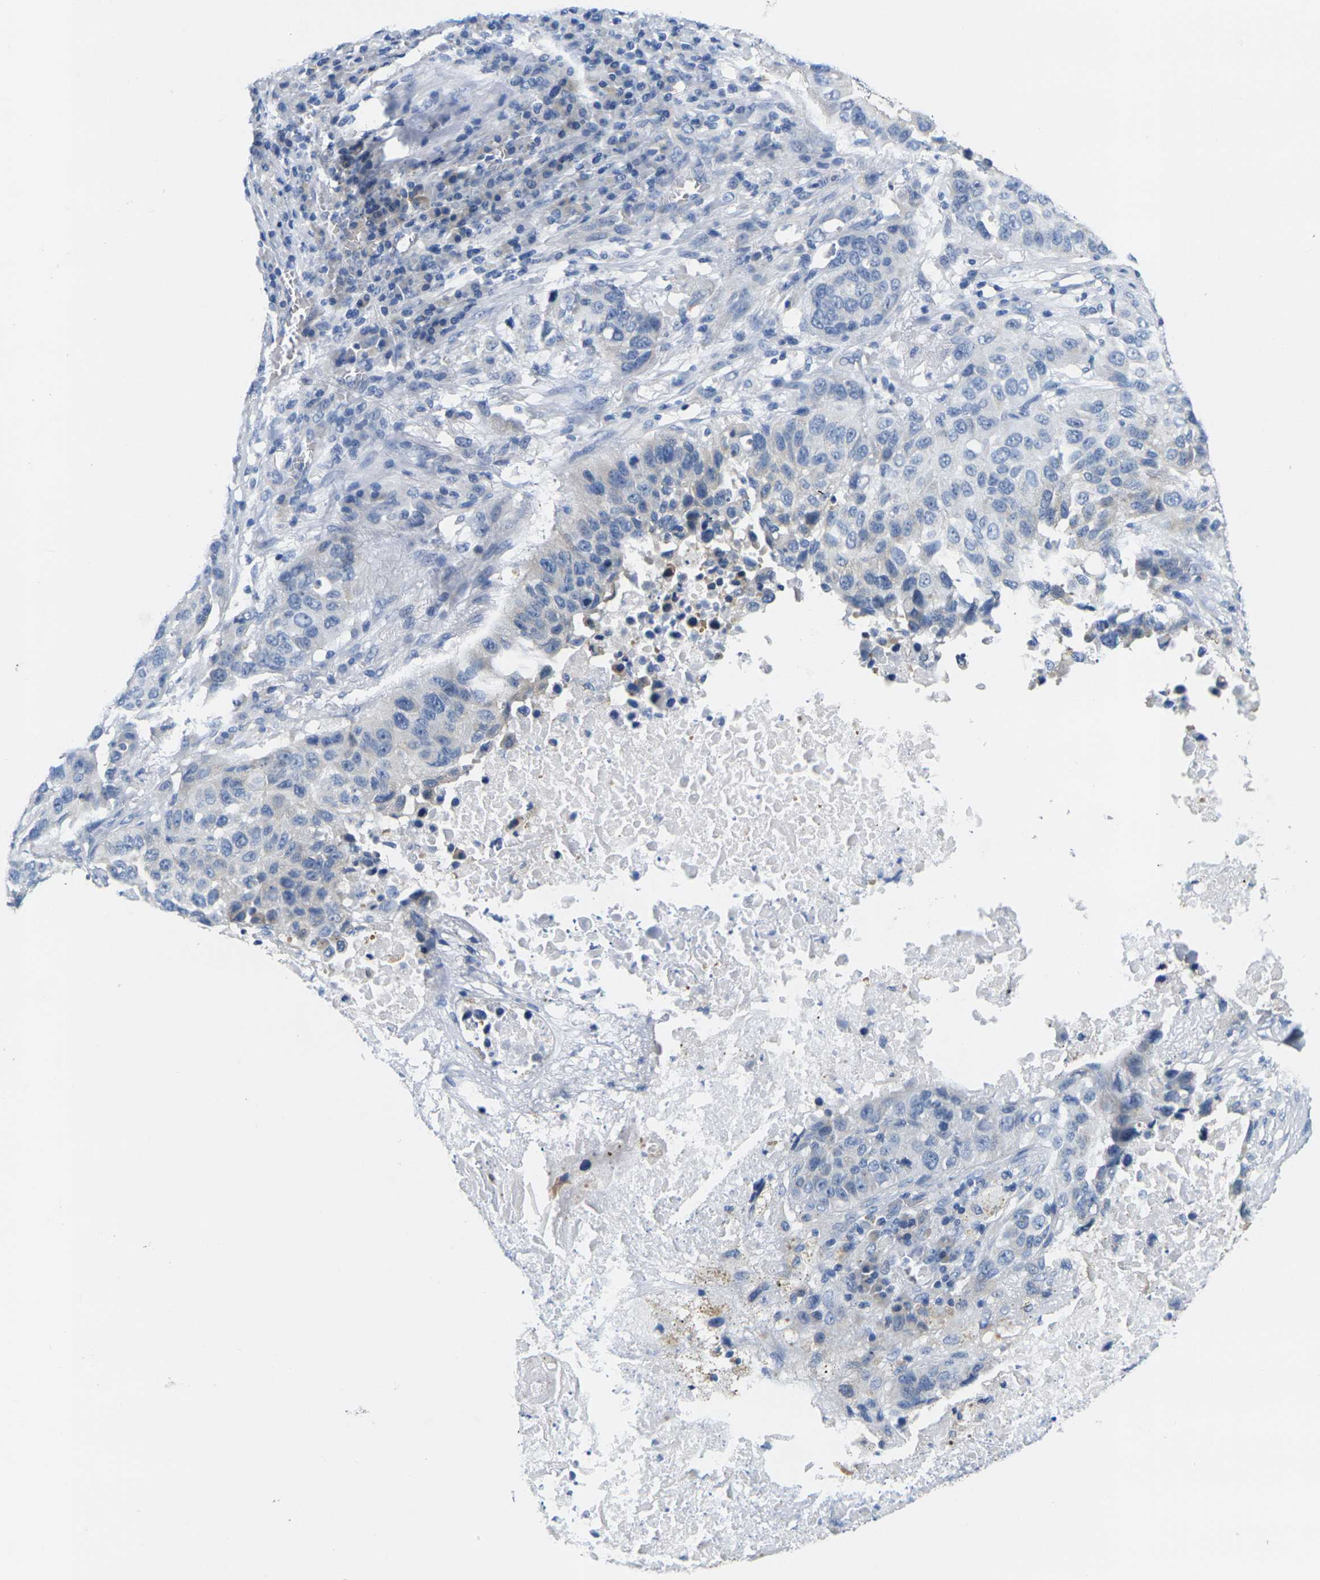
{"staining": {"intensity": "negative", "quantity": "none", "location": "none"}, "tissue": "lung cancer", "cell_type": "Tumor cells", "image_type": "cancer", "snomed": [{"axis": "morphology", "description": "Squamous cell carcinoma, NOS"}, {"axis": "topography", "description": "Lung"}], "caption": "Tumor cells are negative for brown protein staining in lung cancer (squamous cell carcinoma).", "gene": "NOCT", "patient": {"sex": "male", "age": 57}}